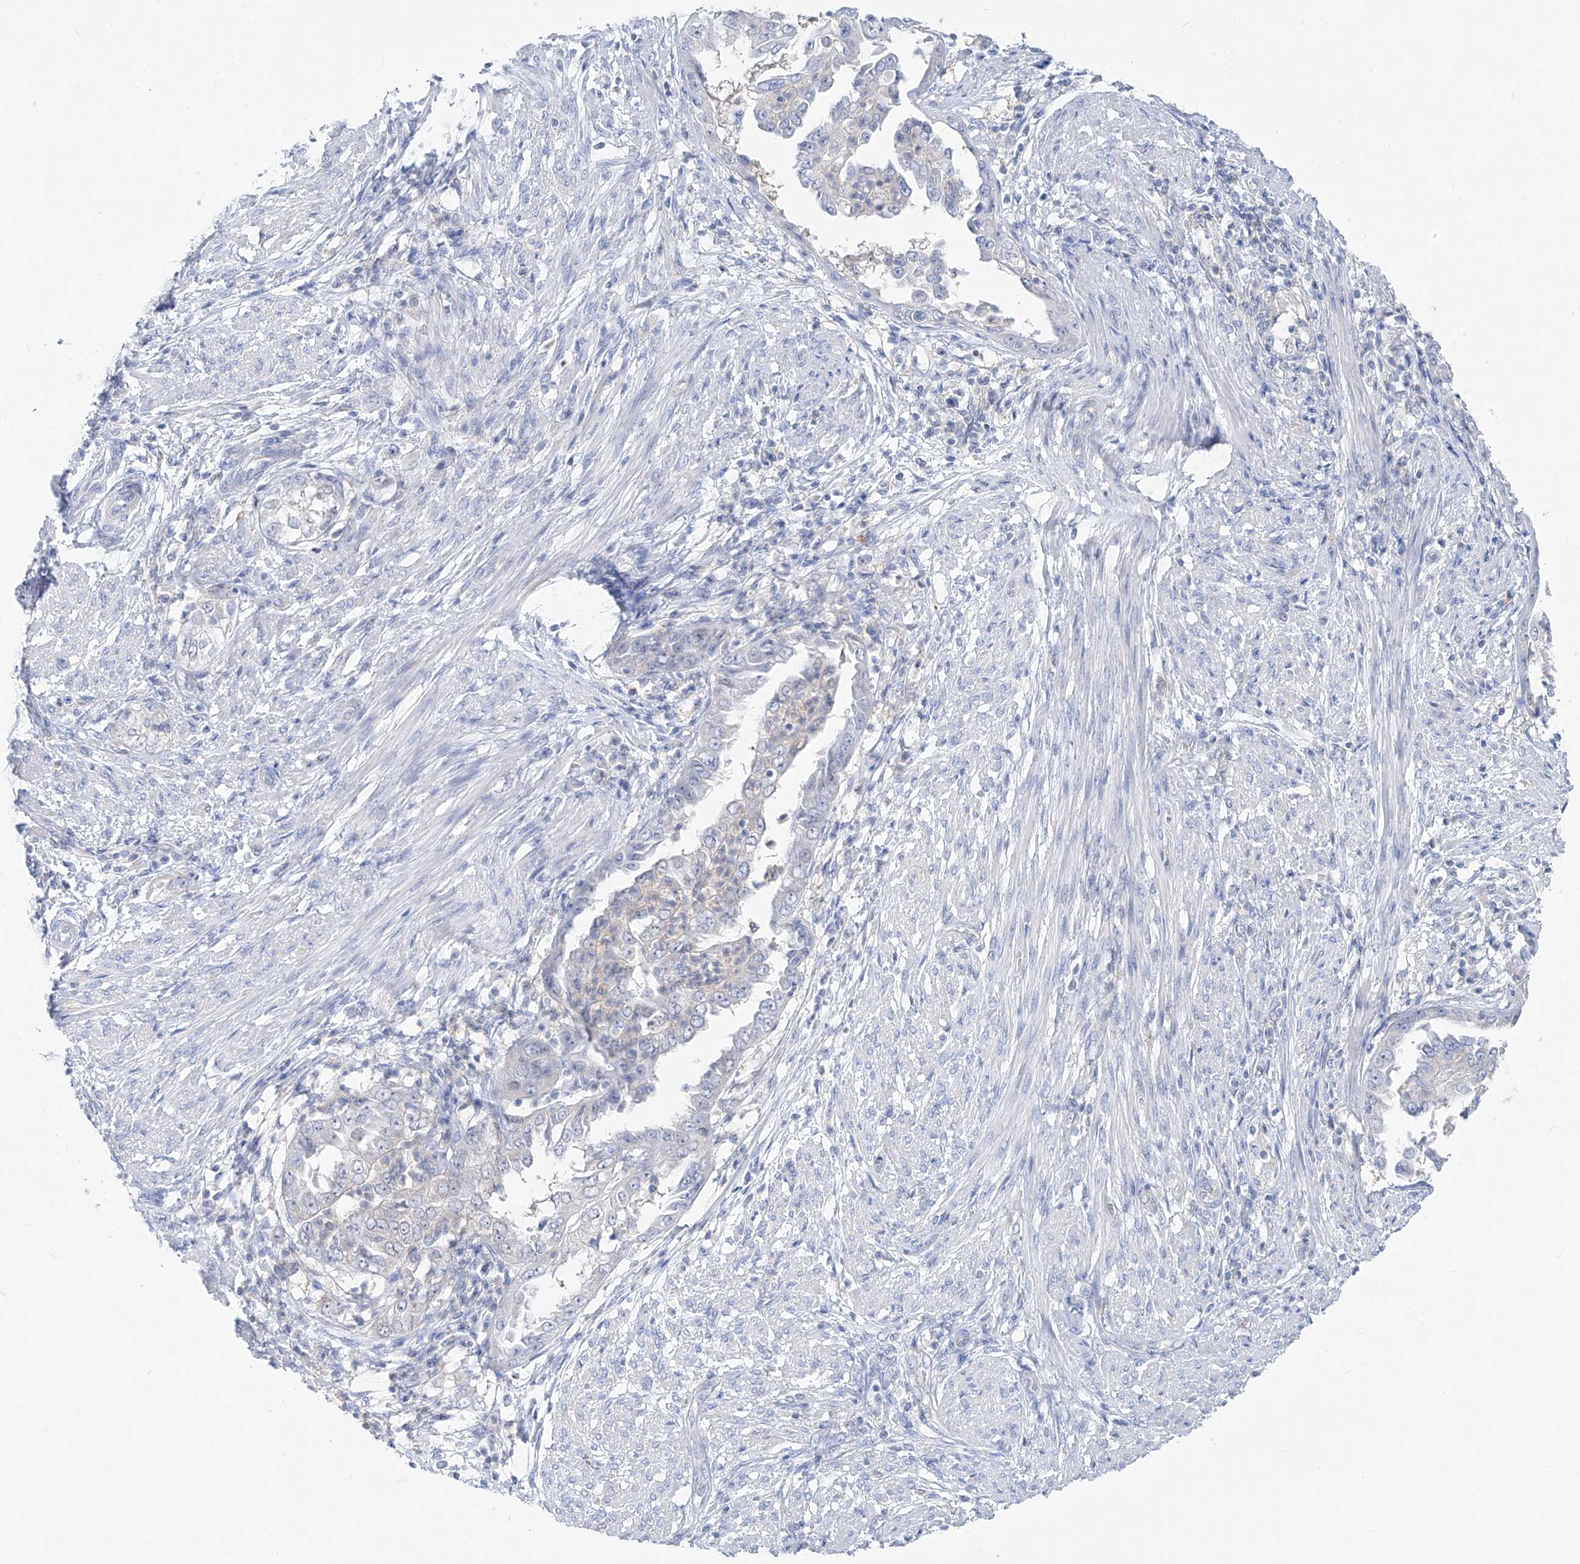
{"staining": {"intensity": "negative", "quantity": "none", "location": "none"}, "tissue": "endometrial cancer", "cell_type": "Tumor cells", "image_type": "cancer", "snomed": [{"axis": "morphology", "description": "Adenocarcinoma, NOS"}, {"axis": "topography", "description": "Endometrium"}], "caption": "High power microscopy photomicrograph of an immunohistochemistry histopathology image of endometrial cancer, revealing no significant staining in tumor cells. (Immunohistochemistry (ihc), brightfield microscopy, high magnification).", "gene": "UFL1", "patient": {"sex": "female", "age": 85}}